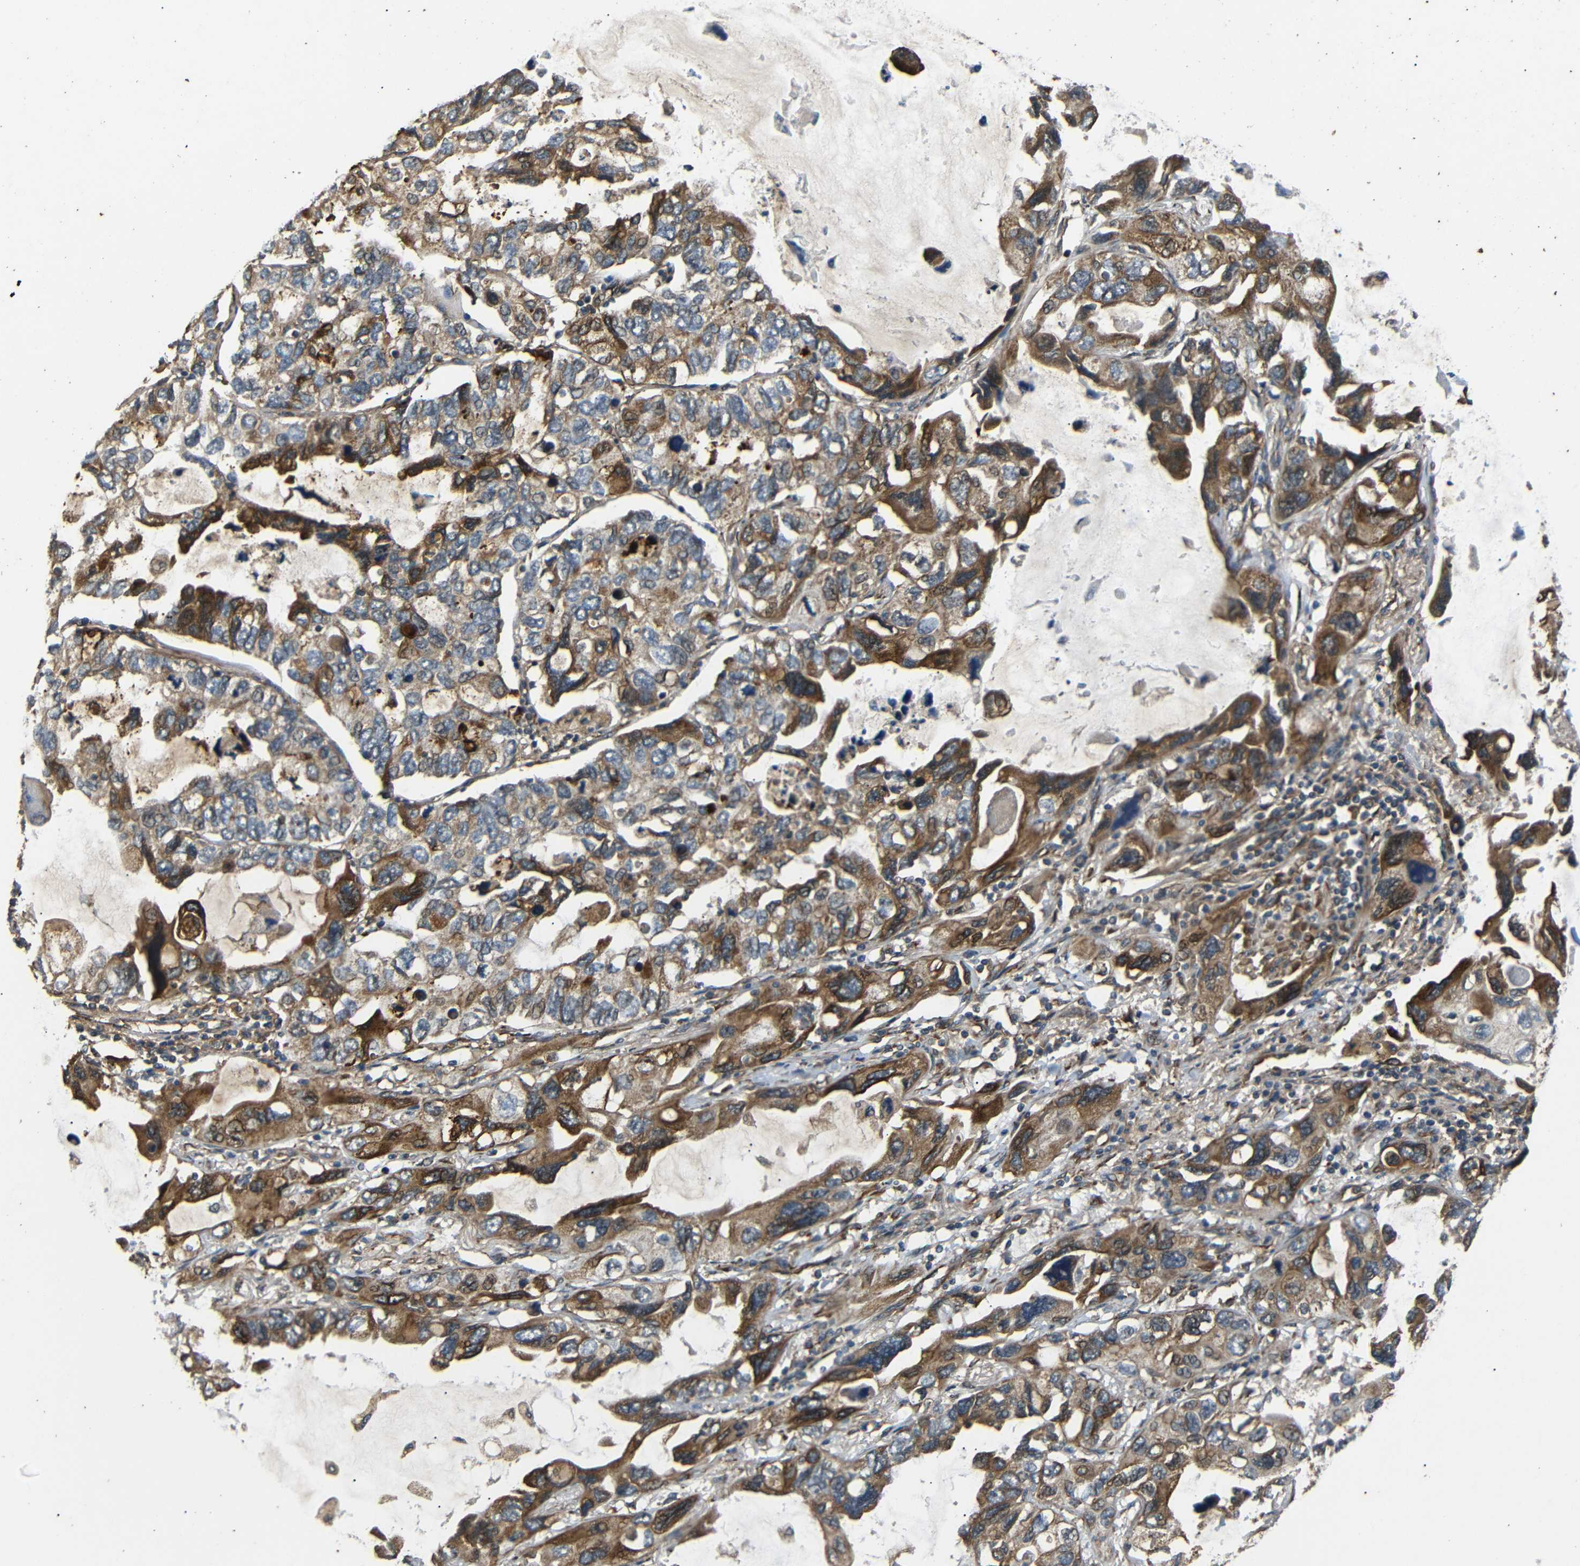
{"staining": {"intensity": "moderate", "quantity": ">75%", "location": "cytoplasmic/membranous"}, "tissue": "lung cancer", "cell_type": "Tumor cells", "image_type": "cancer", "snomed": [{"axis": "morphology", "description": "Squamous cell carcinoma, NOS"}, {"axis": "topography", "description": "Lung"}], "caption": "Immunohistochemistry image of human lung squamous cell carcinoma stained for a protein (brown), which exhibits medium levels of moderate cytoplasmic/membranous staining in about >75% of tumor cells.", "gene": "TRPC1", "patient": {"sex": "female", "age": 73}}